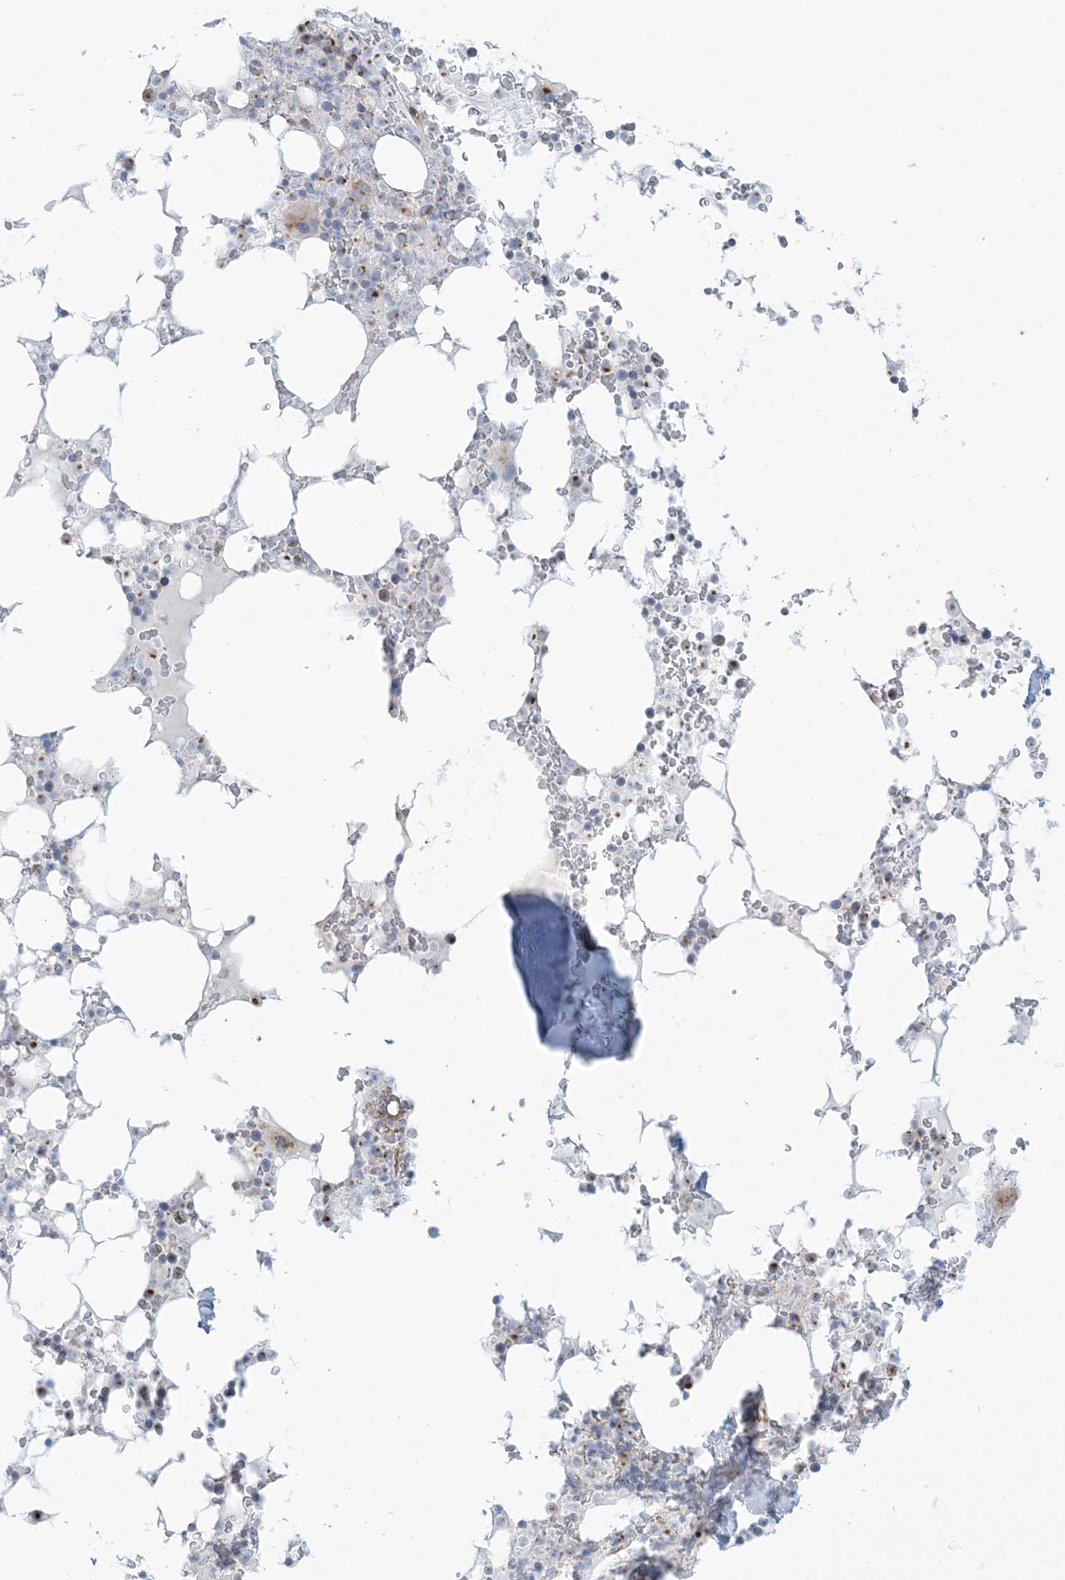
{"staining": {"intensity": "moderate", "quantity": "25%-75%", "location": "cytoplasmic/membranous"}, "tissue": "bone marrow", "cell_type": "Hematopoietic cells", "image_type": "normal", "snomed": [{"axis": "morphology", "description": "Normal tissue, NOS"}, {"axis": "topography", "description": "Bone marrow"}], "caption": "Bone marrow stained with a brown dye exhibits moderate cytoplasmic/membranous positive staining in about 25%-75% of hematopoietic cells.", "gene": "AFTPH", "patient": {"sex": "male", "age": 58}}